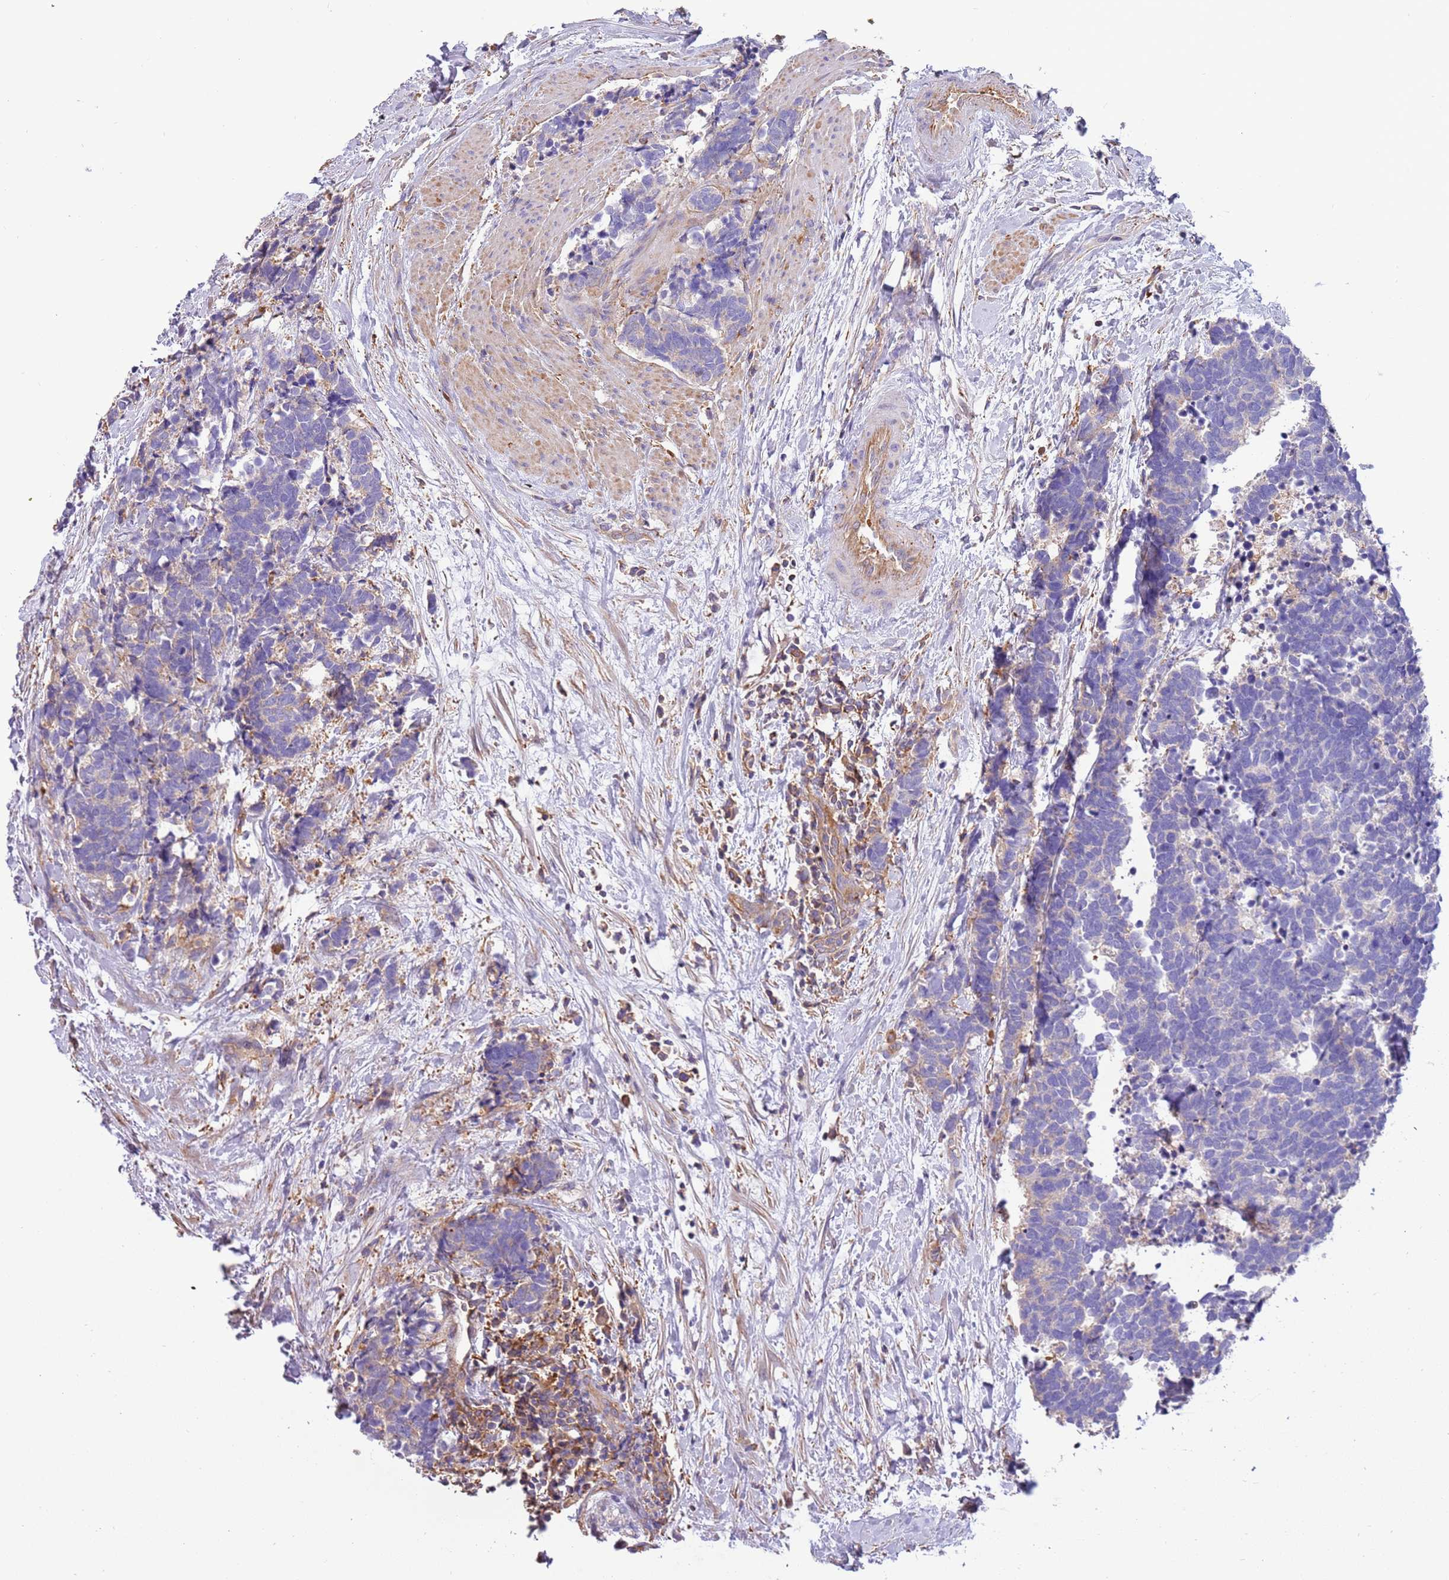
{"staining": {"intensity": "negative", "quantity": "none", "location": "none"}, "tissue": "carcinoid", "cell_type": "Tumor cells", "image_type": "cancer", "snomed": [{"axis": "morphology", "description": "Carcinoma, NOS"}, {"axis": "morphology", "description": "Carcinoid, malignant, NOS"}, {"axis": "topography", "description": "Prostate"}], "caption": "An immunohistochemistry histopathology image of carcinoid is shown. There is no staining in tumor cells of carcinoid. The staining was performed using DAB to visualize the protein expression in brown, while the nuclei were stained in blue with hematoxylin (Magnification: 20x).", "gene": "NAALADL1", "patient": {"sex": "male", "age": 57}}